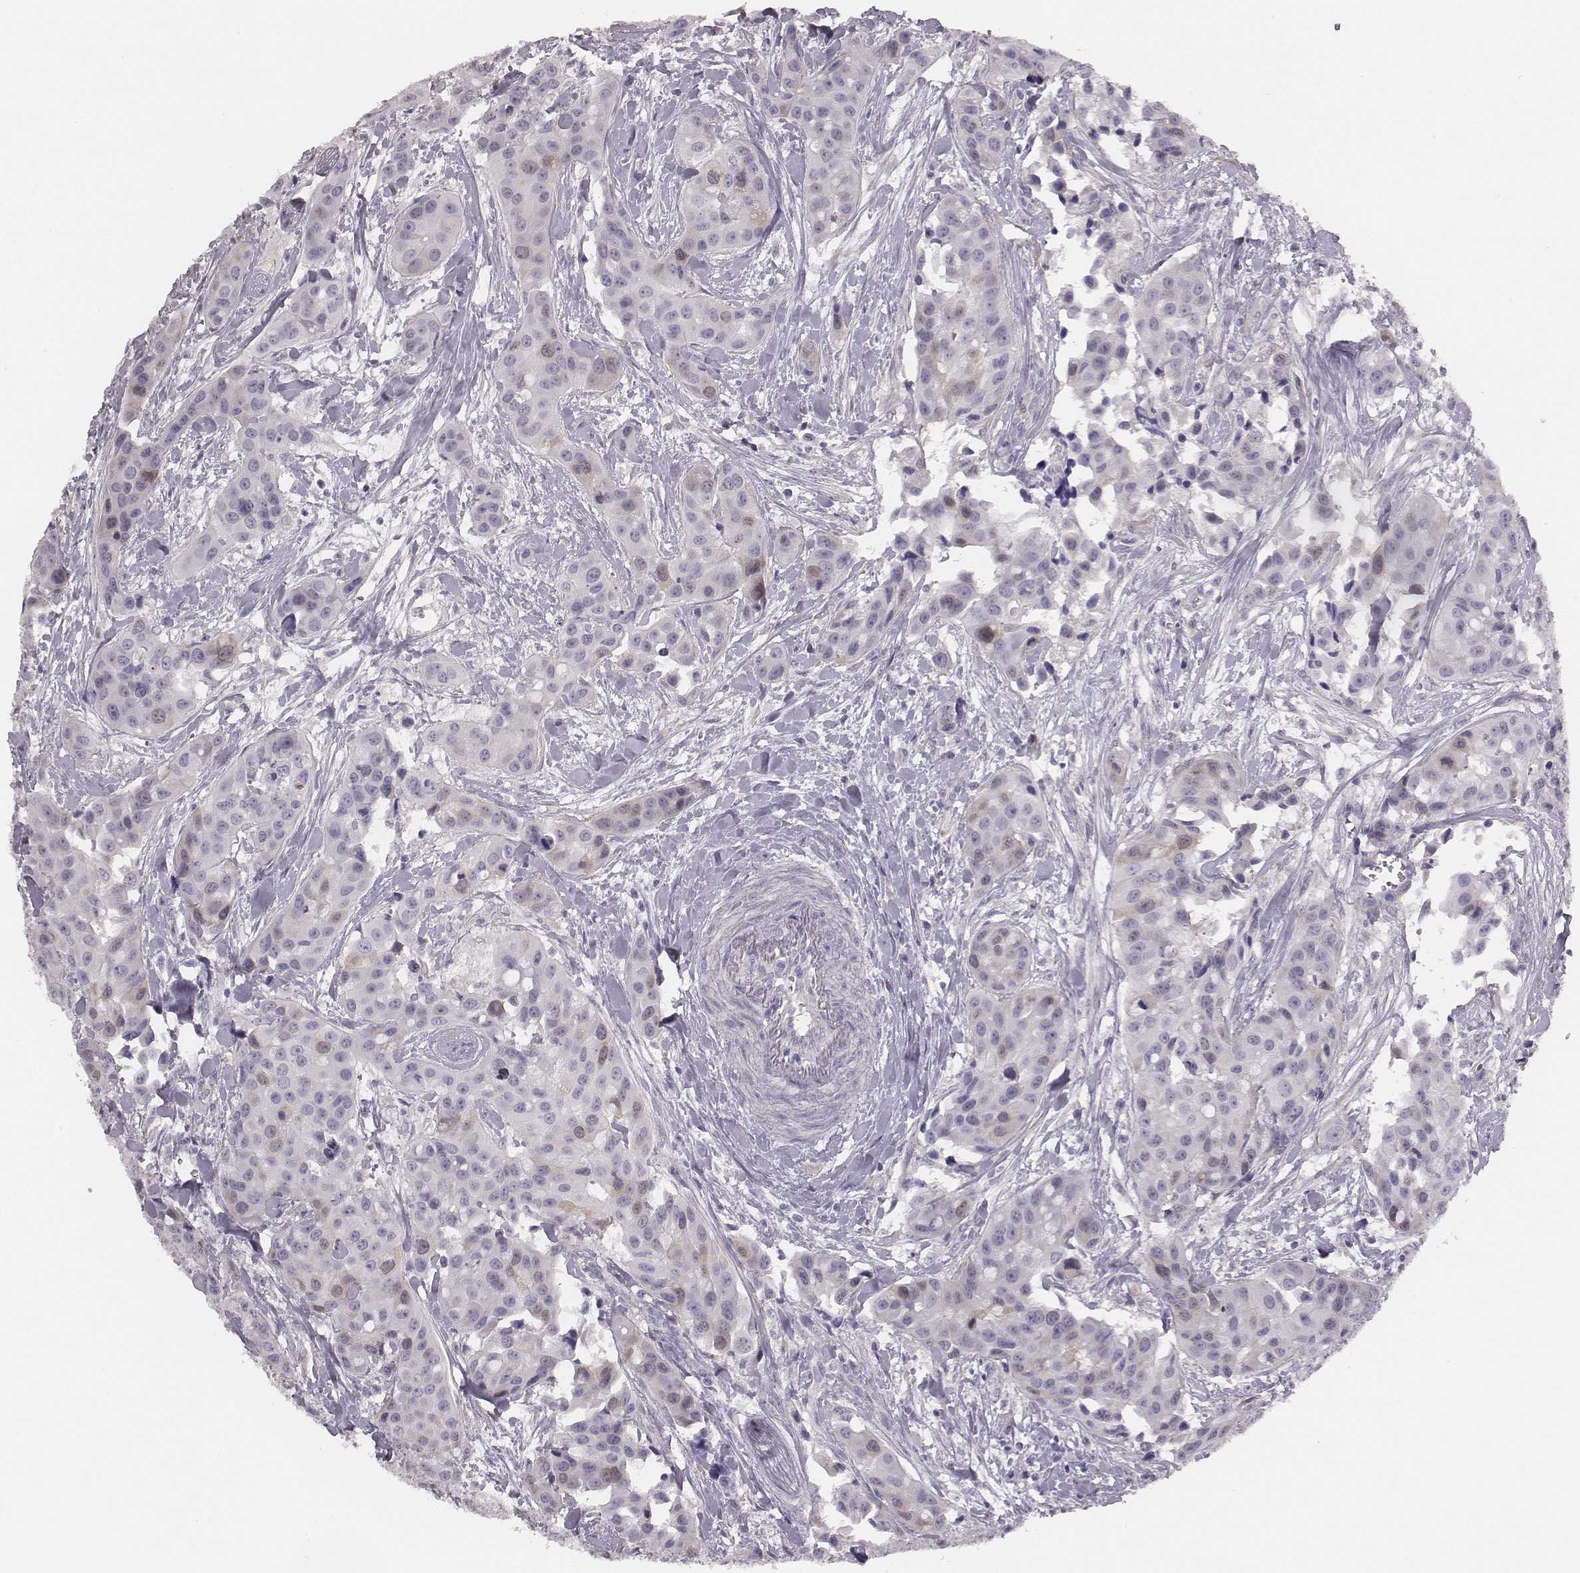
{"staining": {"intensity": "negative", "quantity": "none", "location": "none"}, "tissue": "head and neck cancer", "cell_type": "Tumor cells", "image_type": "cancer", "snomed": [{"axis": "morphology", "description": "Adenocarcinoma, NOS"}, {"axis": "topography", "description": "Head-Neck"}], "caption": "Immunohistochemistry histopathology image of neoplastic tissue: human adenocarcinoma (head and neck) stained with DAB reveals no significant protein staining in tumor cells. (DAB immunohistochemistry (IHC), high magnification).", "gene": "PBK", "patient": {"sex": "male", "age": 76}}